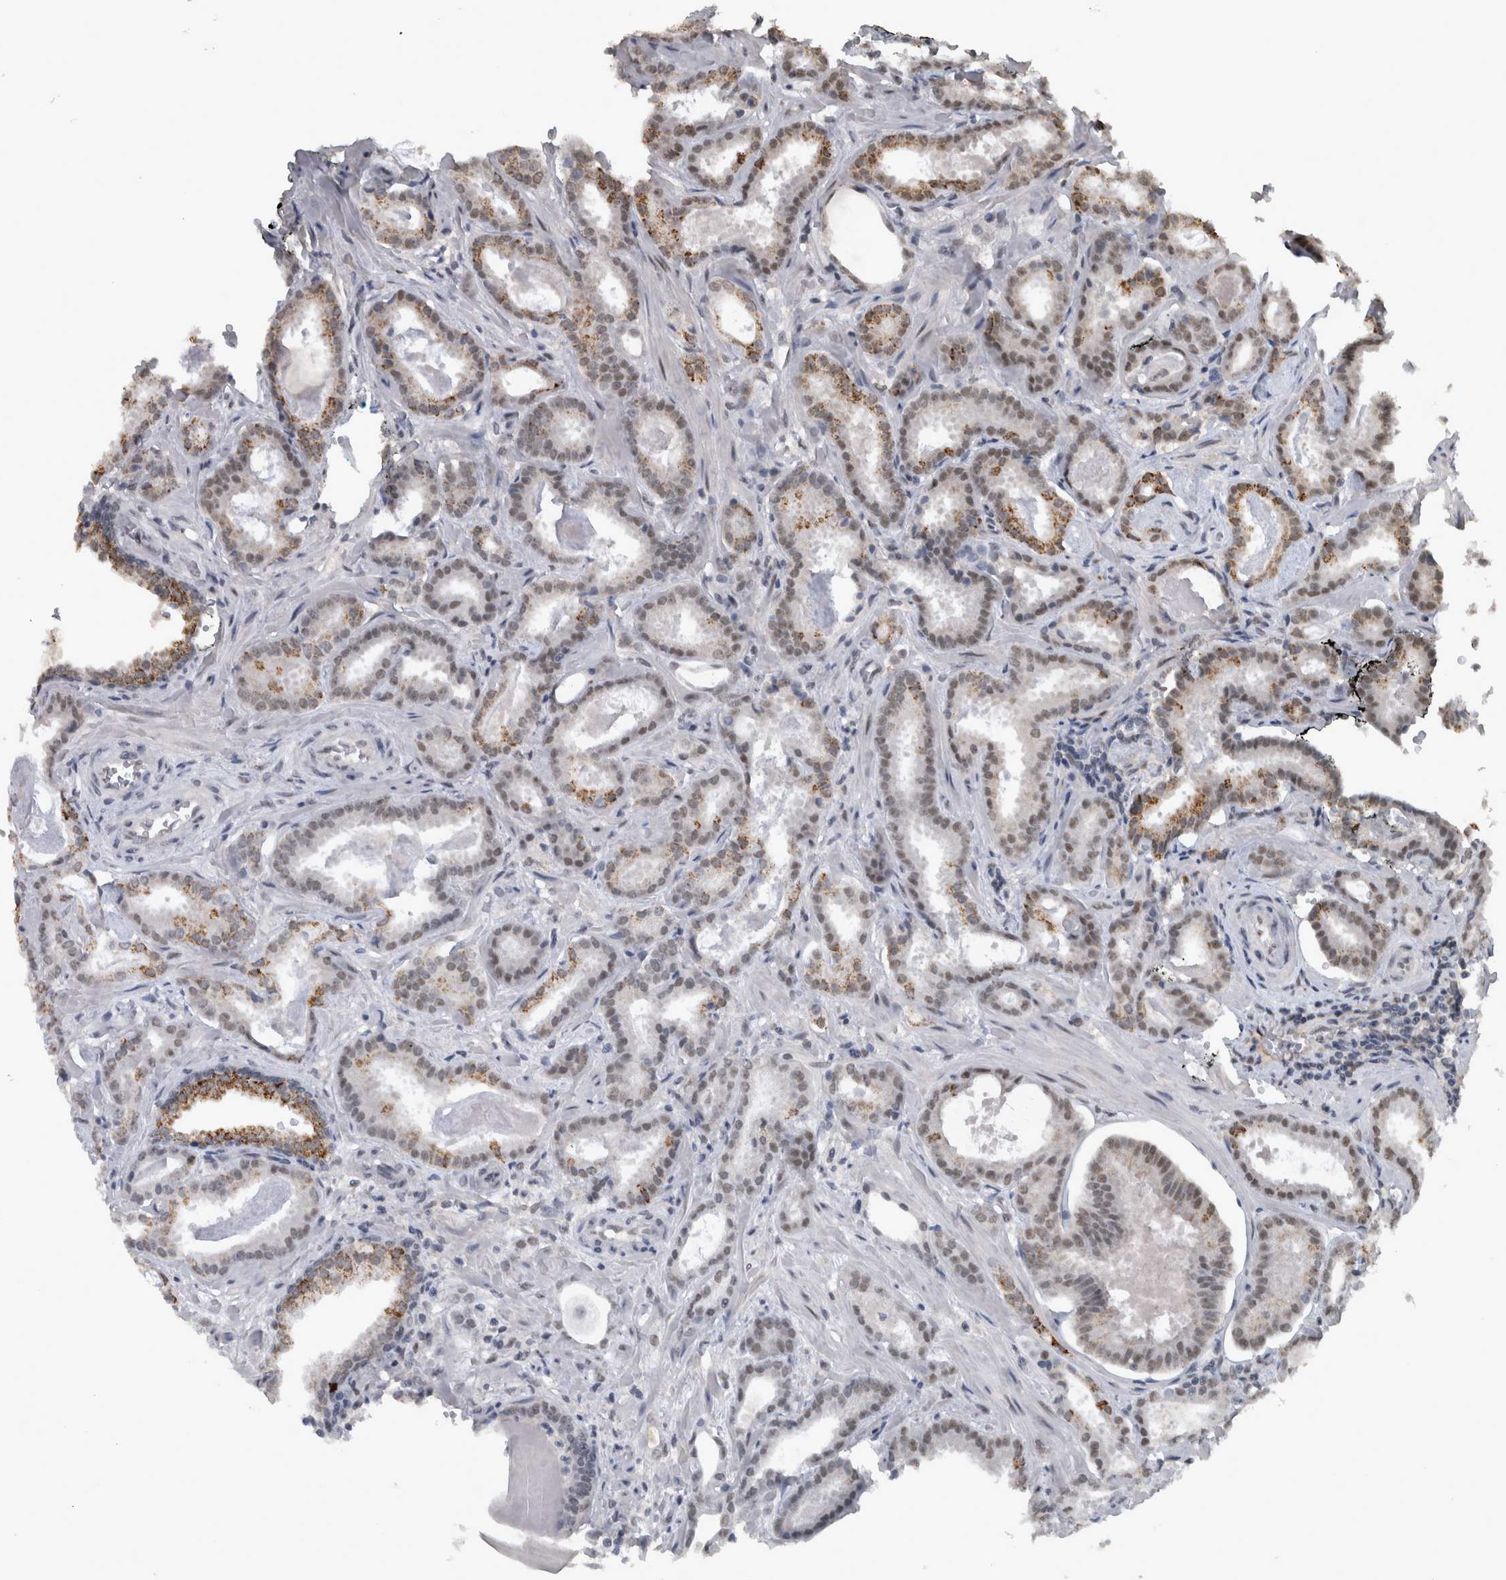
{"staining": {"intensity": "moderate", "quantity": ">75%", "location": "cytoplasmic/membranous,nuclear"}, "tissue": "prostate cancer", "cell_type": "Tumor cells", "image_type": "cancer", "snomed": [{"axis": "morphology", "description": "Adenocarcinoma, Low grade"}, {"axis": "topography", "description": "Prostate"}], "caption": "A photomicrograph showing moderate cytoplasmic/membranous and nuclear staining in about >75% of tumor cells in prostate cancer (low-grade adenocarcinoma), as visualized by brown immunohistochemical staining.", "gene": "DDX42", "patient": {"sex": "male", "age": 53}}